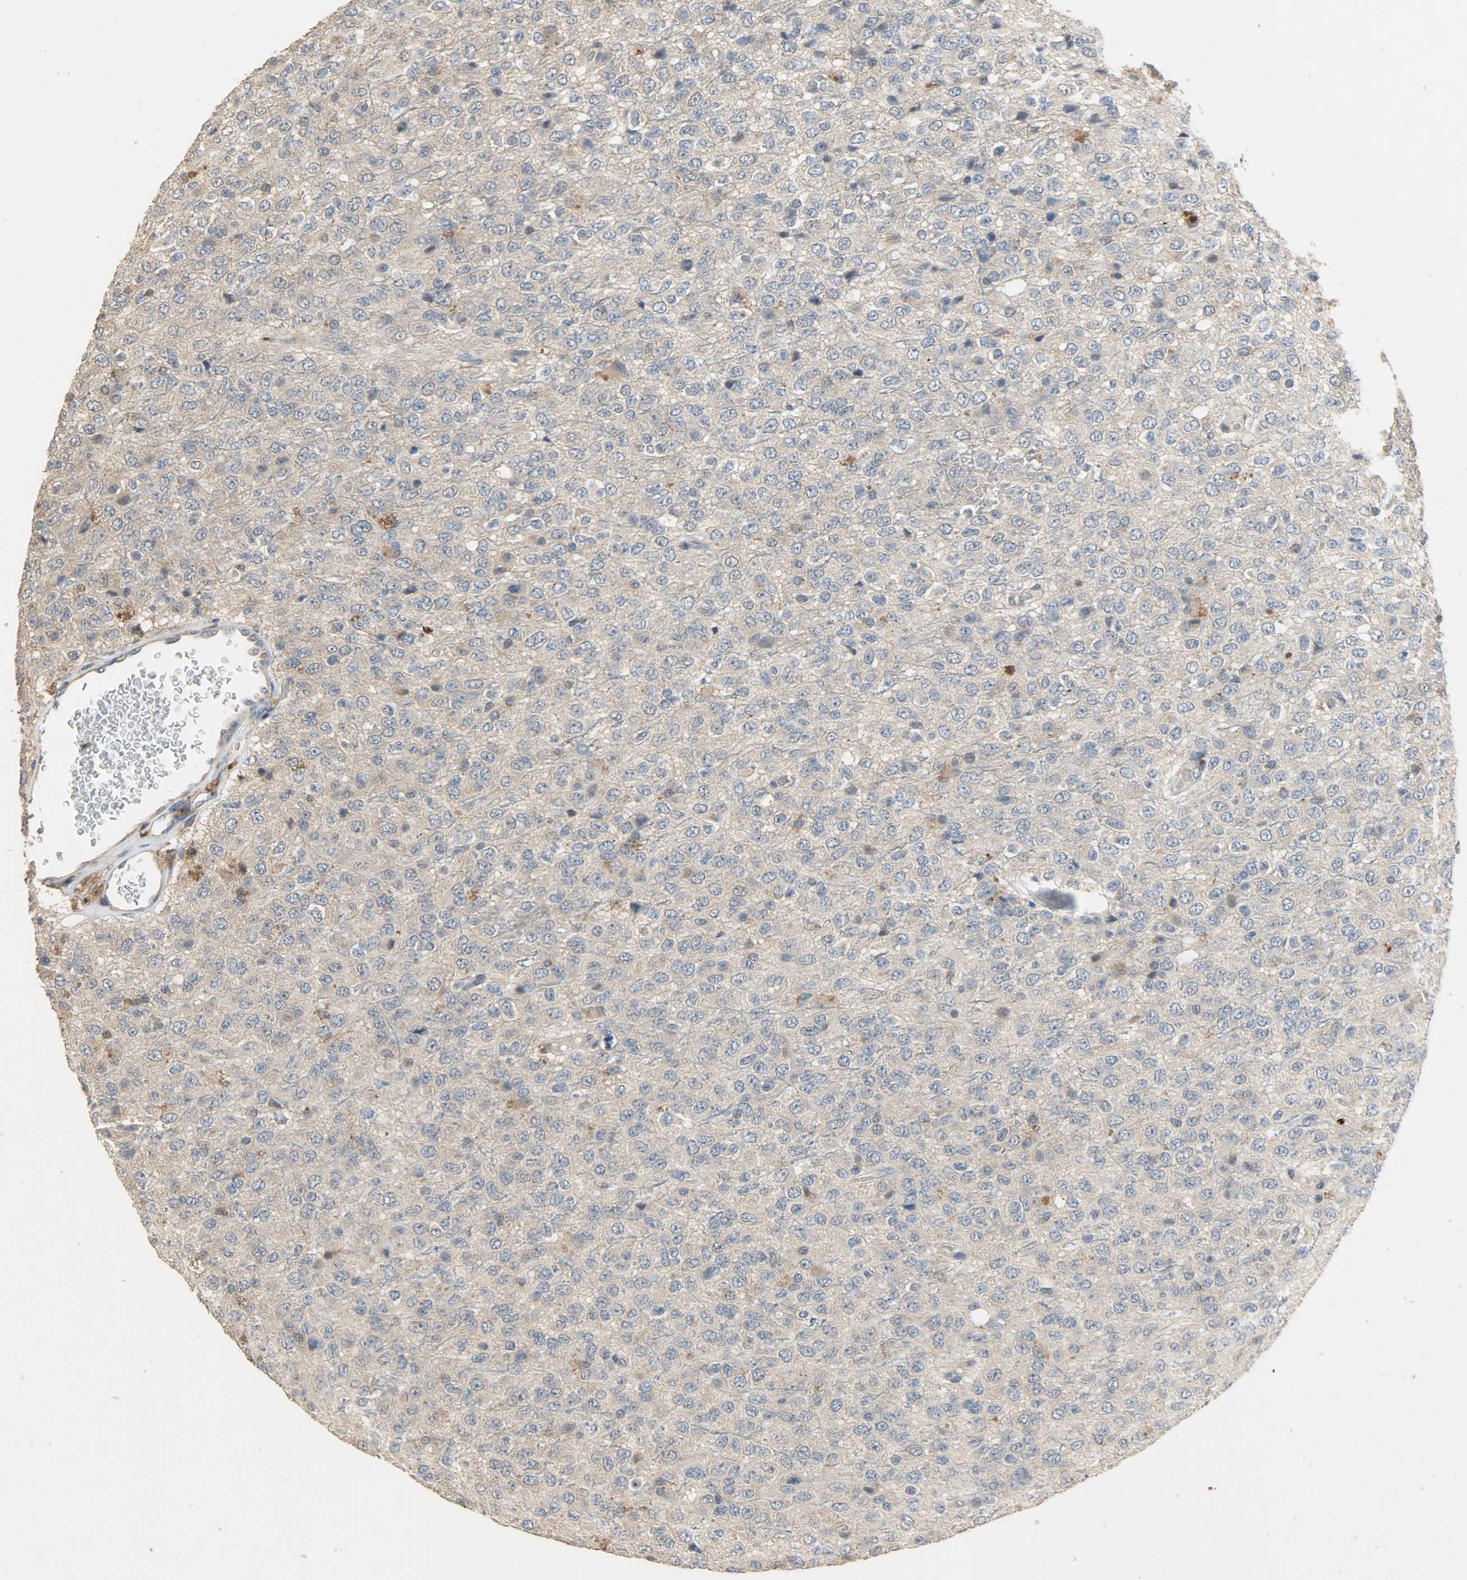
{"staining": {"intensity": "weak", "quantity": ">75%", "location": "cytoplasmic/membranous"}, "tissue": "glioma", "cell_type": "Tumor cells", "image_type": "cancer", "snomed": [{"axis": "morphology", "description": "Glioma, malignant, High grade"}, {"axis": "topography", "description": "pancreas cauda"}], "caption": "About >75% of tumor cells in glioma display weak cytoplasmic/membranous protein expression as visualized by brown immunohistochemical staining.", "gene": "CDKN2C", "patient": {"sex": "male", "age": 60}}